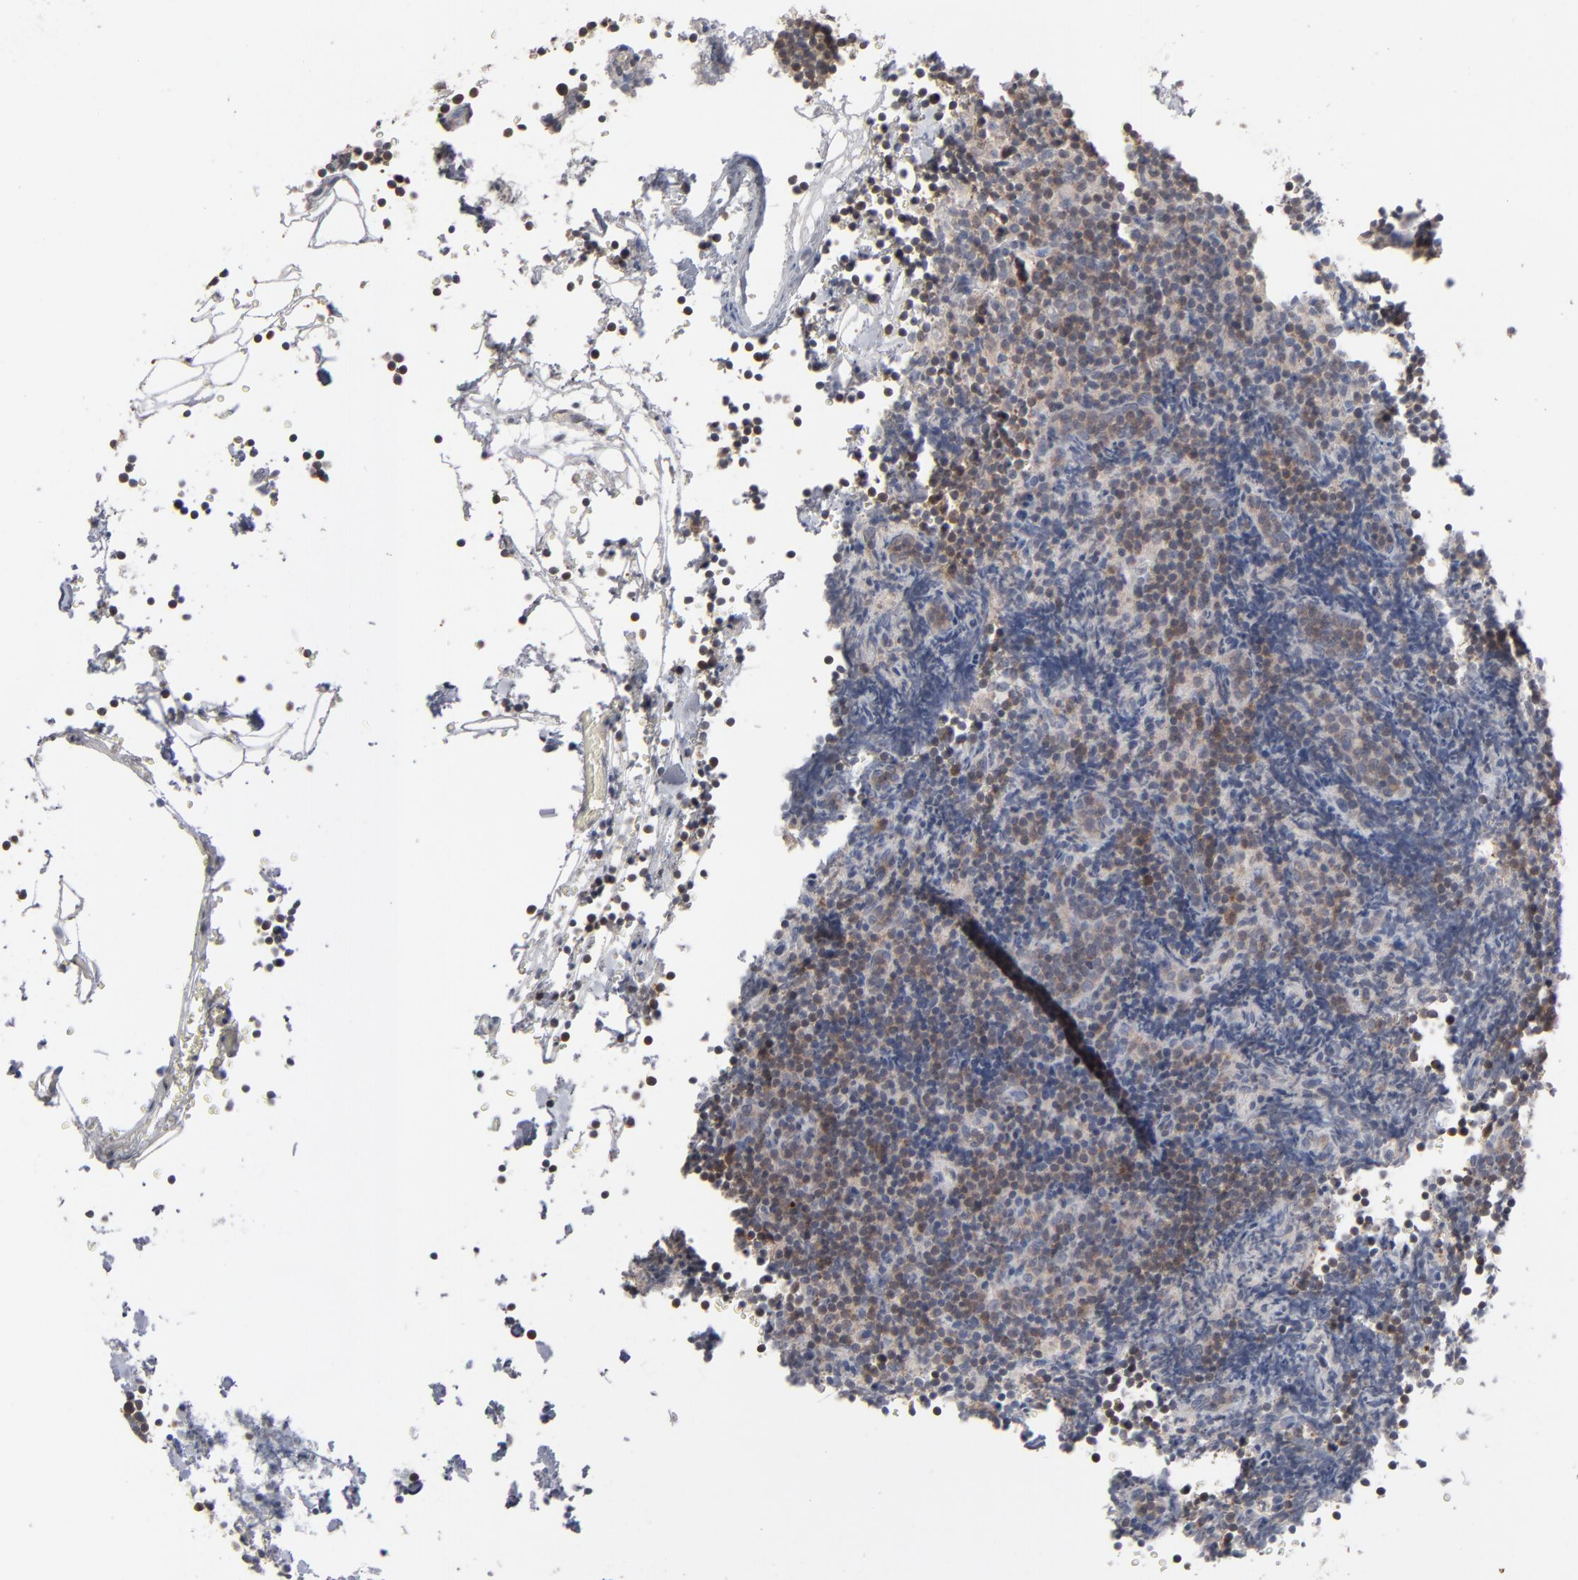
{"staining": {"intensity": "negative", "quantity": "none", "location": "none"}, "tissue": "lymphoma", "cell_type": "Tumor cells", "image_type": "cancer", "snomed": [{"axis": "morphology", "description": "Malignant lymphoma, non-Hodgkin's type, High grade"}, {"axis": "topography", "description": "Lymph node"}], "caption": "Immunohistochemistry photomicrograph of neoplastic tissue: high-grade malignant lymphoma, non-Hodgkin's type stained with DAB displays no significant protein expression in tumor cells. (Stains: DAB IHC with hematoxylin counter stain, Microscopy: brightfield microscopy at high magnification).", "gene": "STAT4", "patient": {"sex": "female", "age": 58}}